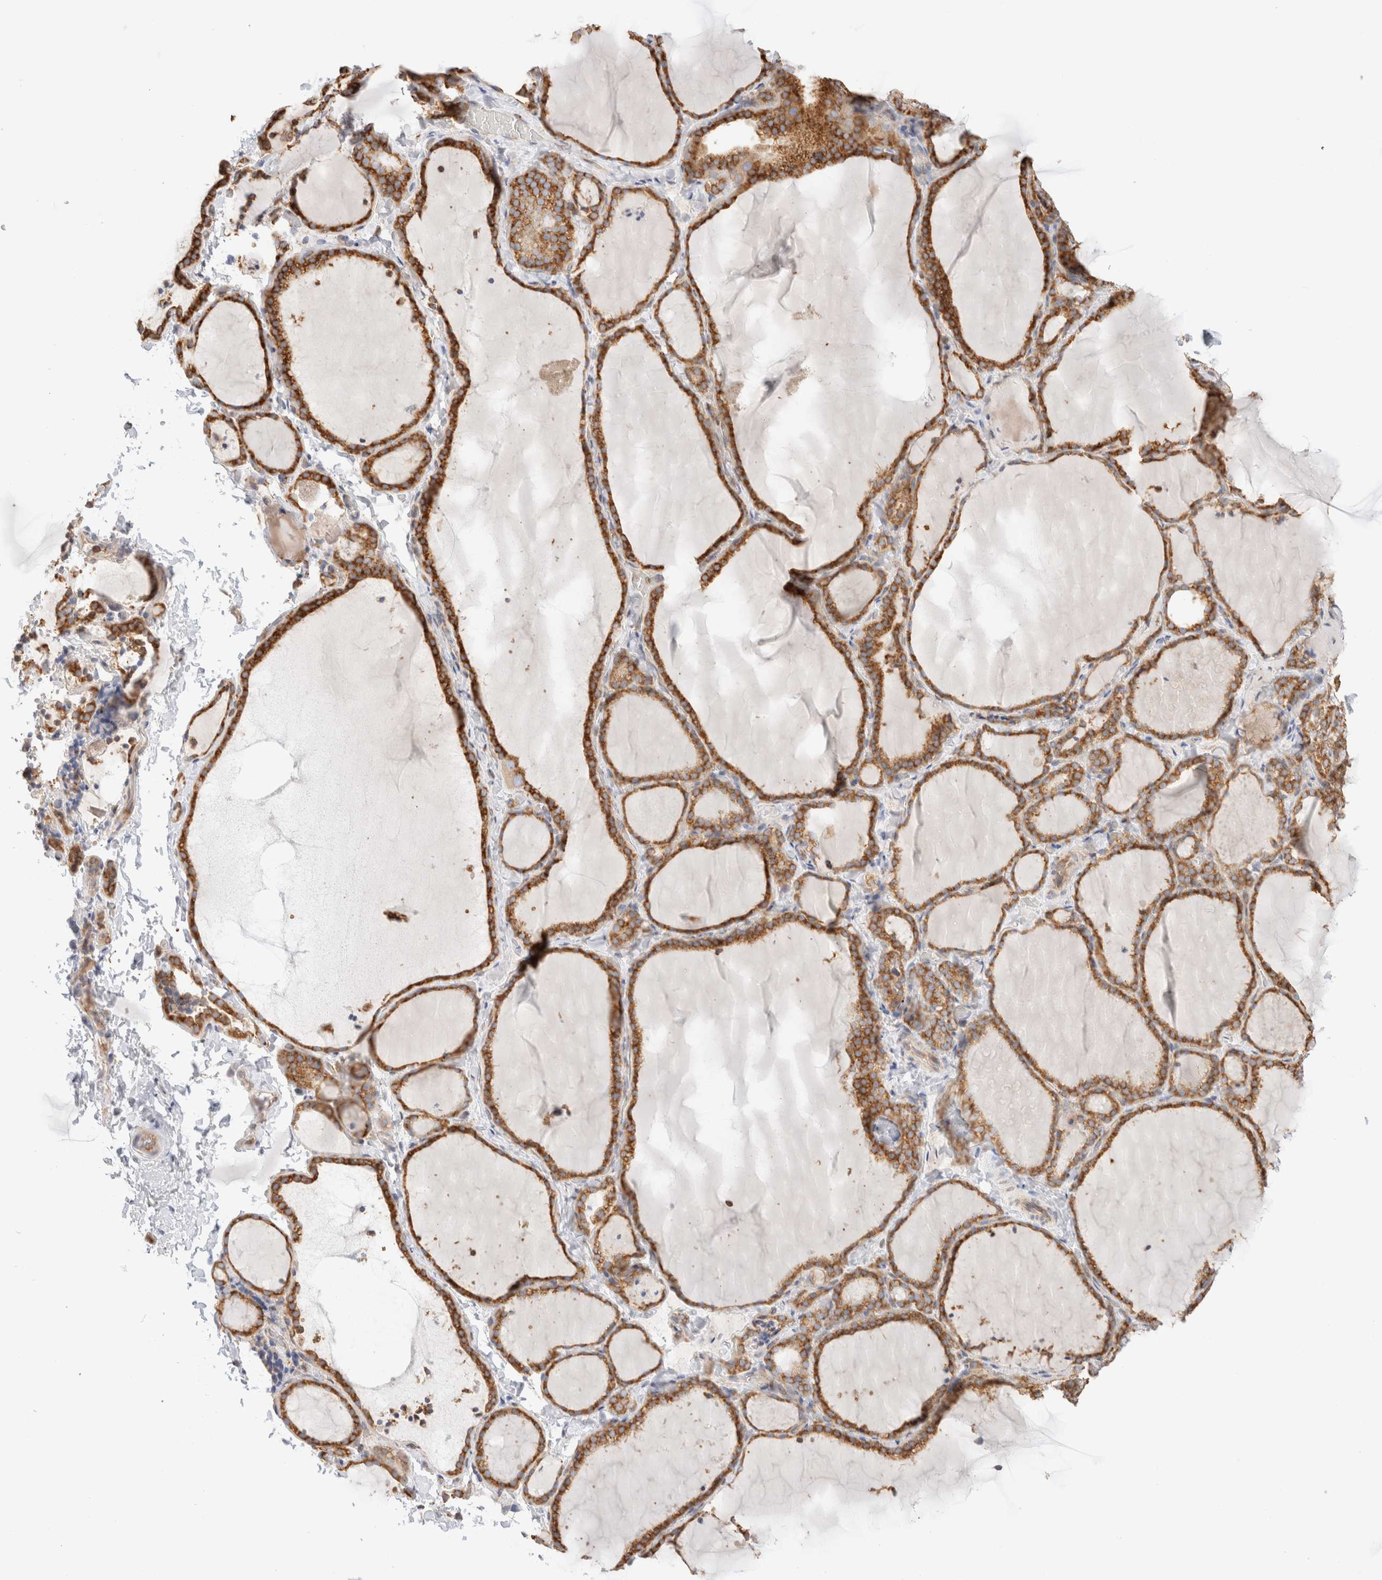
{"staining": {"intensity": "strong", "quantity": ">75%", "location": "cytoplasmic/membranous"}, "tissue": "thyroid gland", "cell_type": "Glandular cells", "image_type": "normal", "snomed": [{"axis": "morphology", "description": "Normal tissue, NOS"}, {"axis": "topography", "description": "Thyroid gland"}], "caption": "This is a histology image of immunohistochemistry staining of benign thyroid gland, which shows strong expression in the cytoplasmic/membranous of glandular cells.", "gene": "ZC2HC1A", "patient": {"sex": "female", "age": 22}}